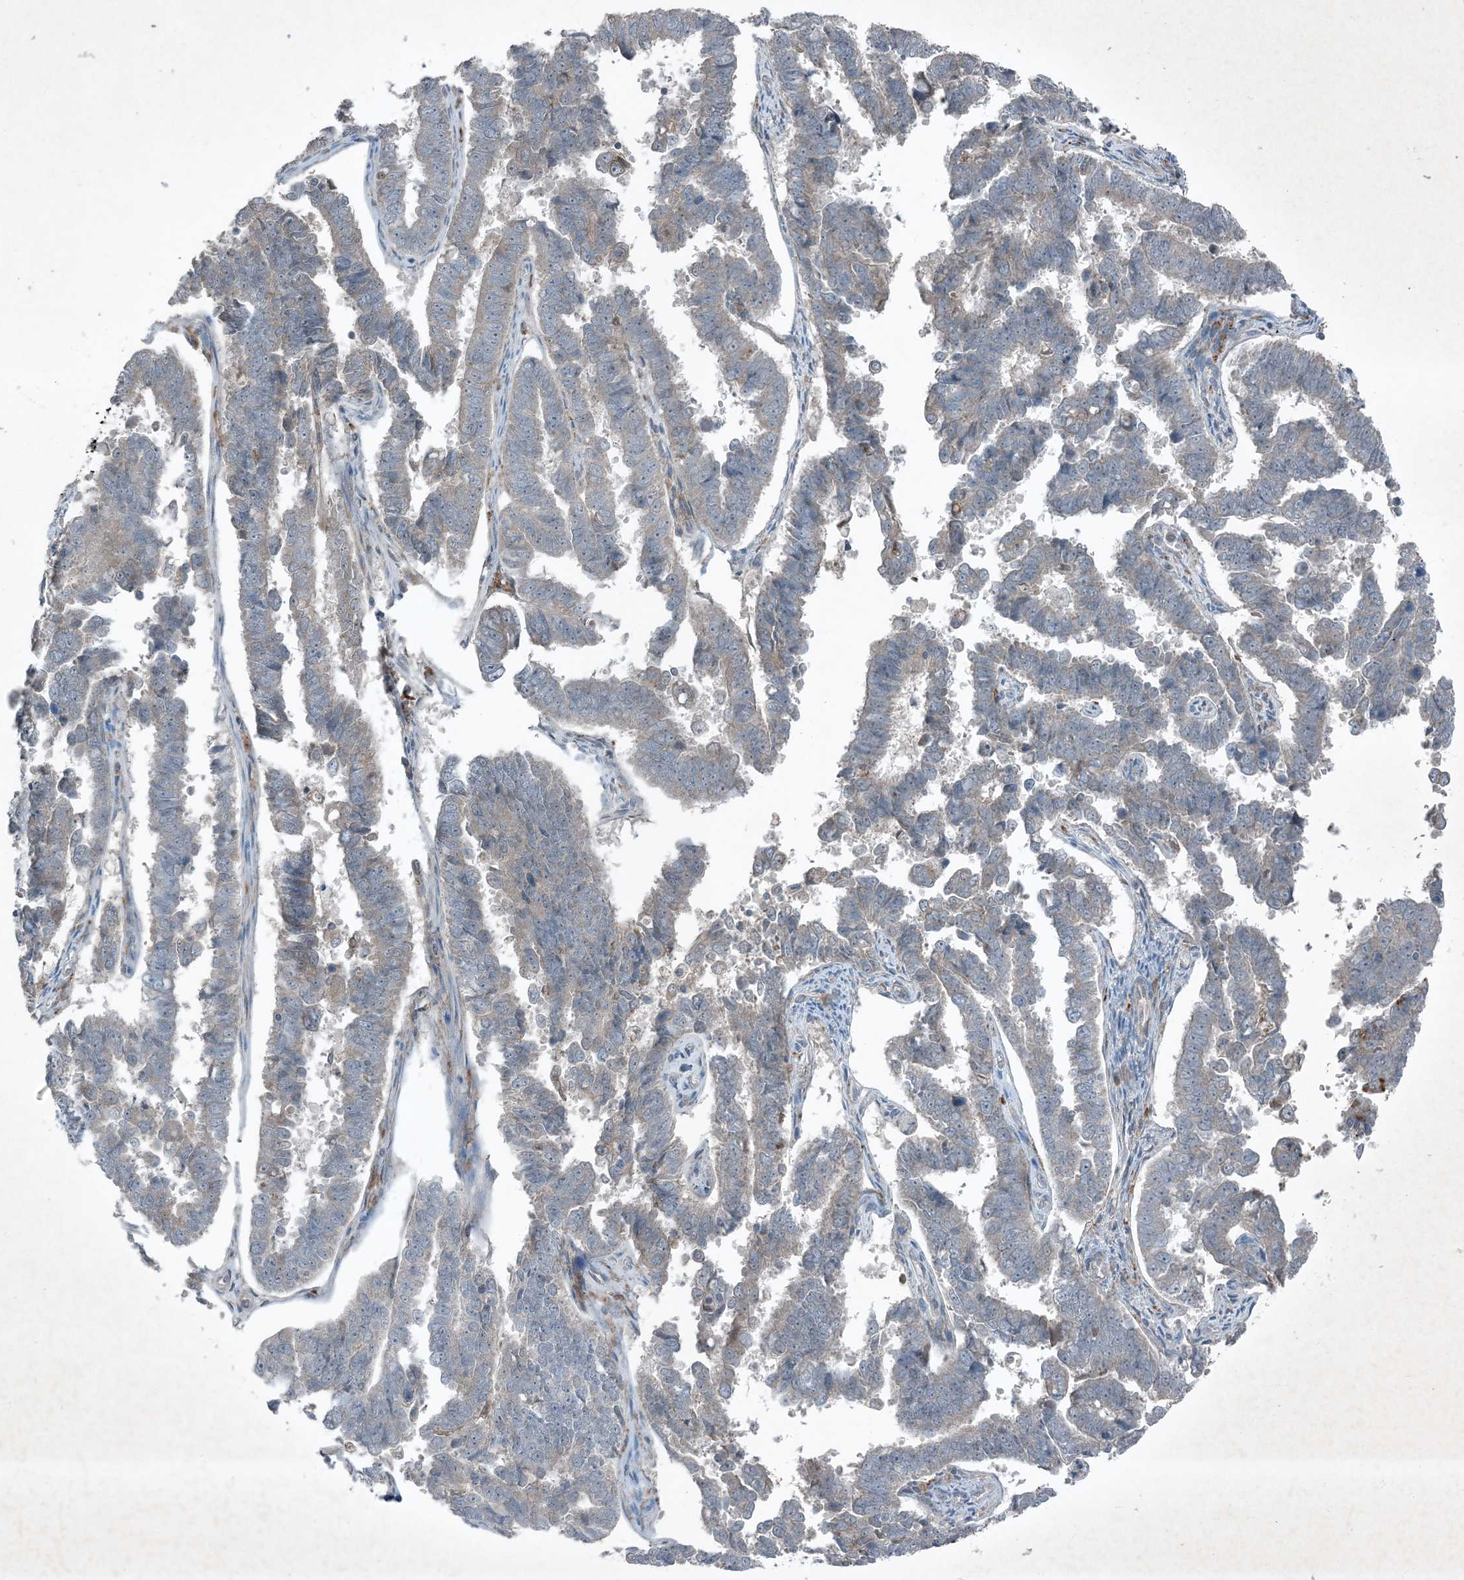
{"staining": {"intensity": "negative", "quantity": "none", "location": "none"}, "tissue": "endometrial cancer", "cell_type": "Tumor cells", "image_type": "cancer", "snomed": [{"axis": "morphology", "description": "Adenocarcinoma, NOS"}, {"axis": "topography", "description": "Endometrium"}], "caption": "Immunohistochemistry (IHC) photomicrograph of human adenocarcinoma (endometrial) stained for a protein (brown), which demonstrates no staining in tumor cells.", "gene": "MDN1", "patient": {"sex": "female", "age": 75}}